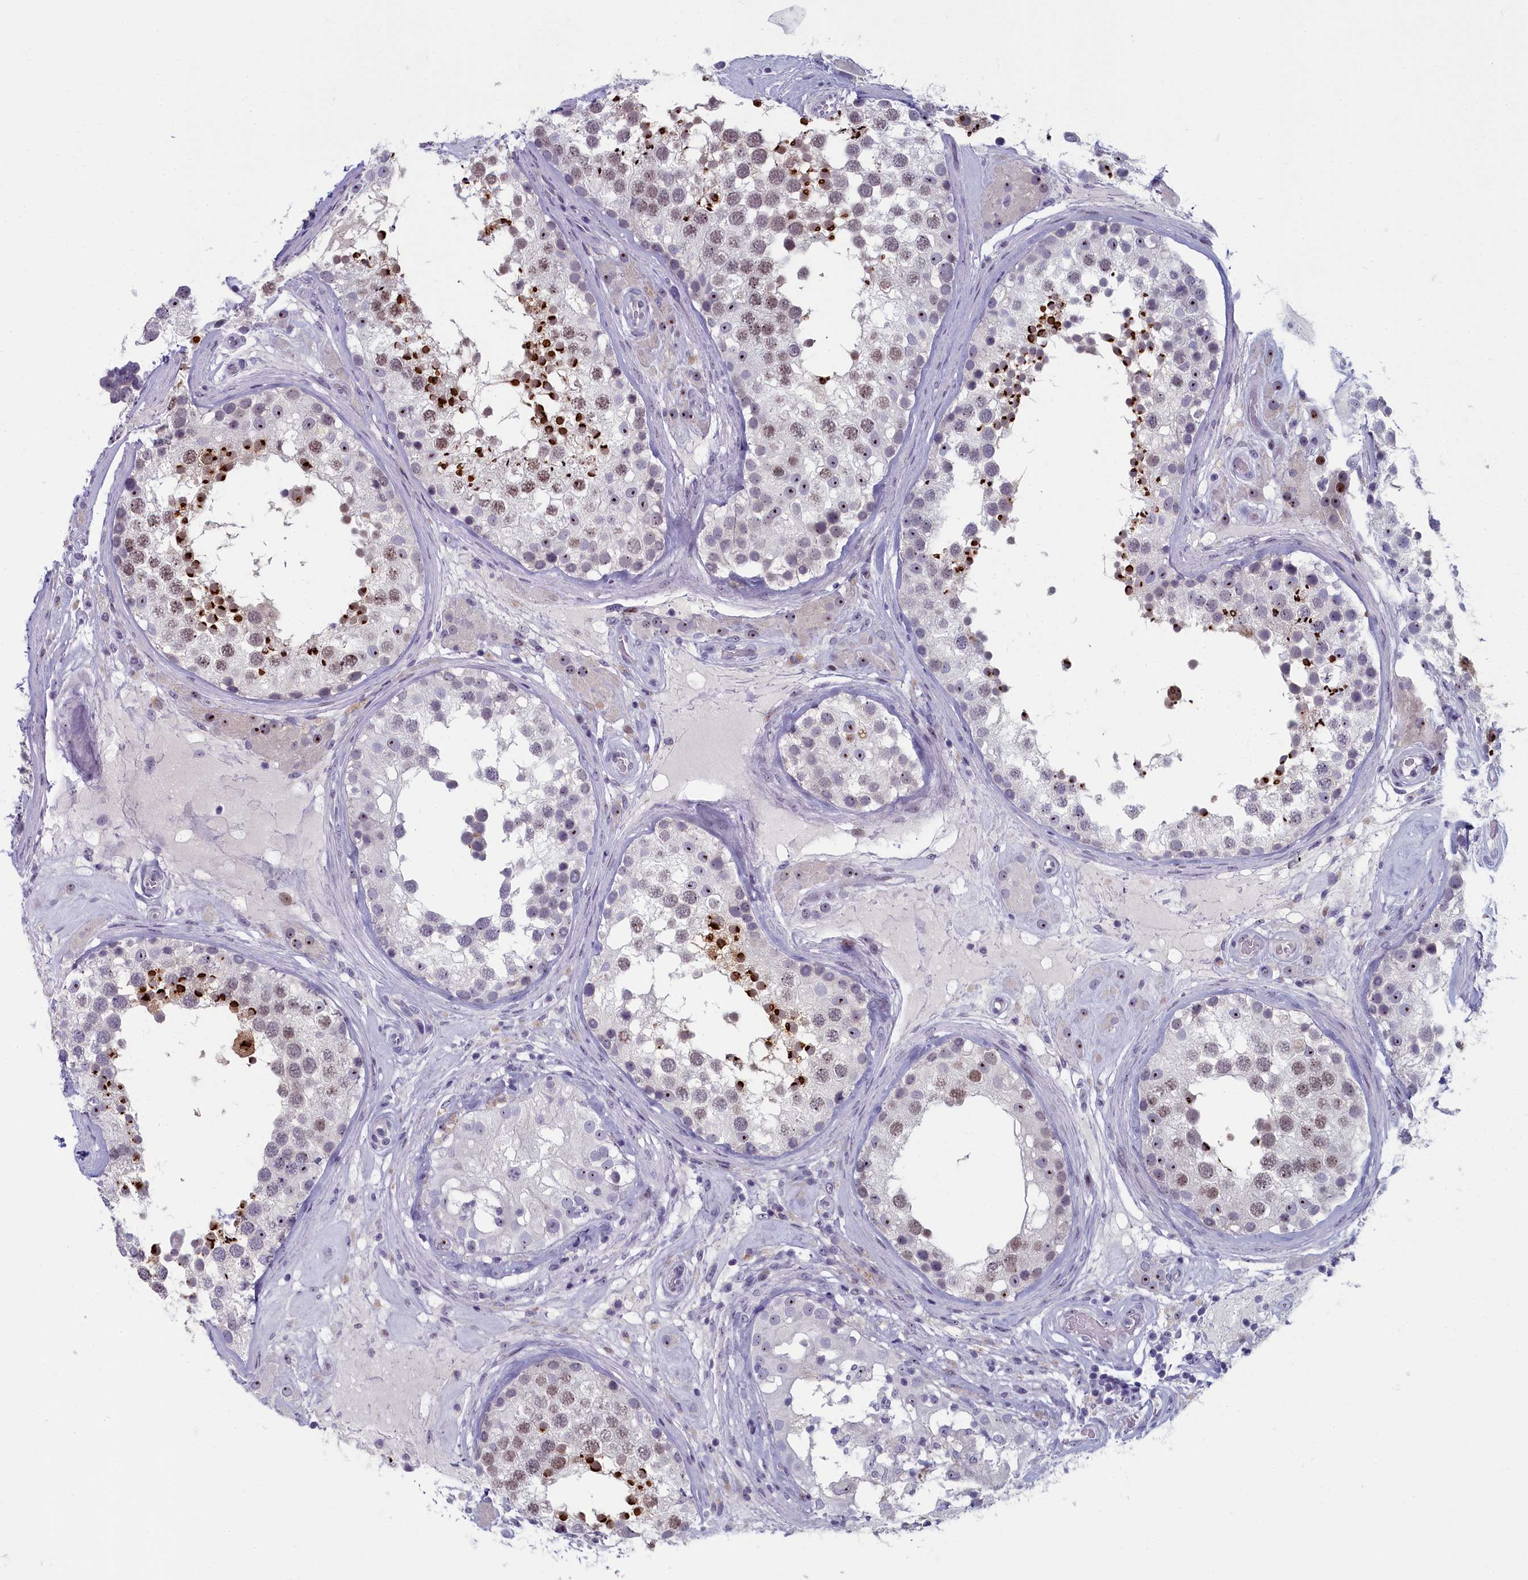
{"staining": {"intensity": "strong", "quantity": "25%-75%", "location": "nuclear"}, "tissue": "testis", "cell_type": "Cells in seminiferous ducts", "image_type": "normal", "snomed": [{"axis": "morphology", "description": "Normal tissue, NOS"}, {"axis": "topography", "description": "Testis"}], "caption": "Testis stained with immunohistochemistry shows strong nuclear staining in about 25%-75% of cells in seminiferous ducts.", "gene": "INSYN2A", "patient": {"sex": "male", "age": 46}}